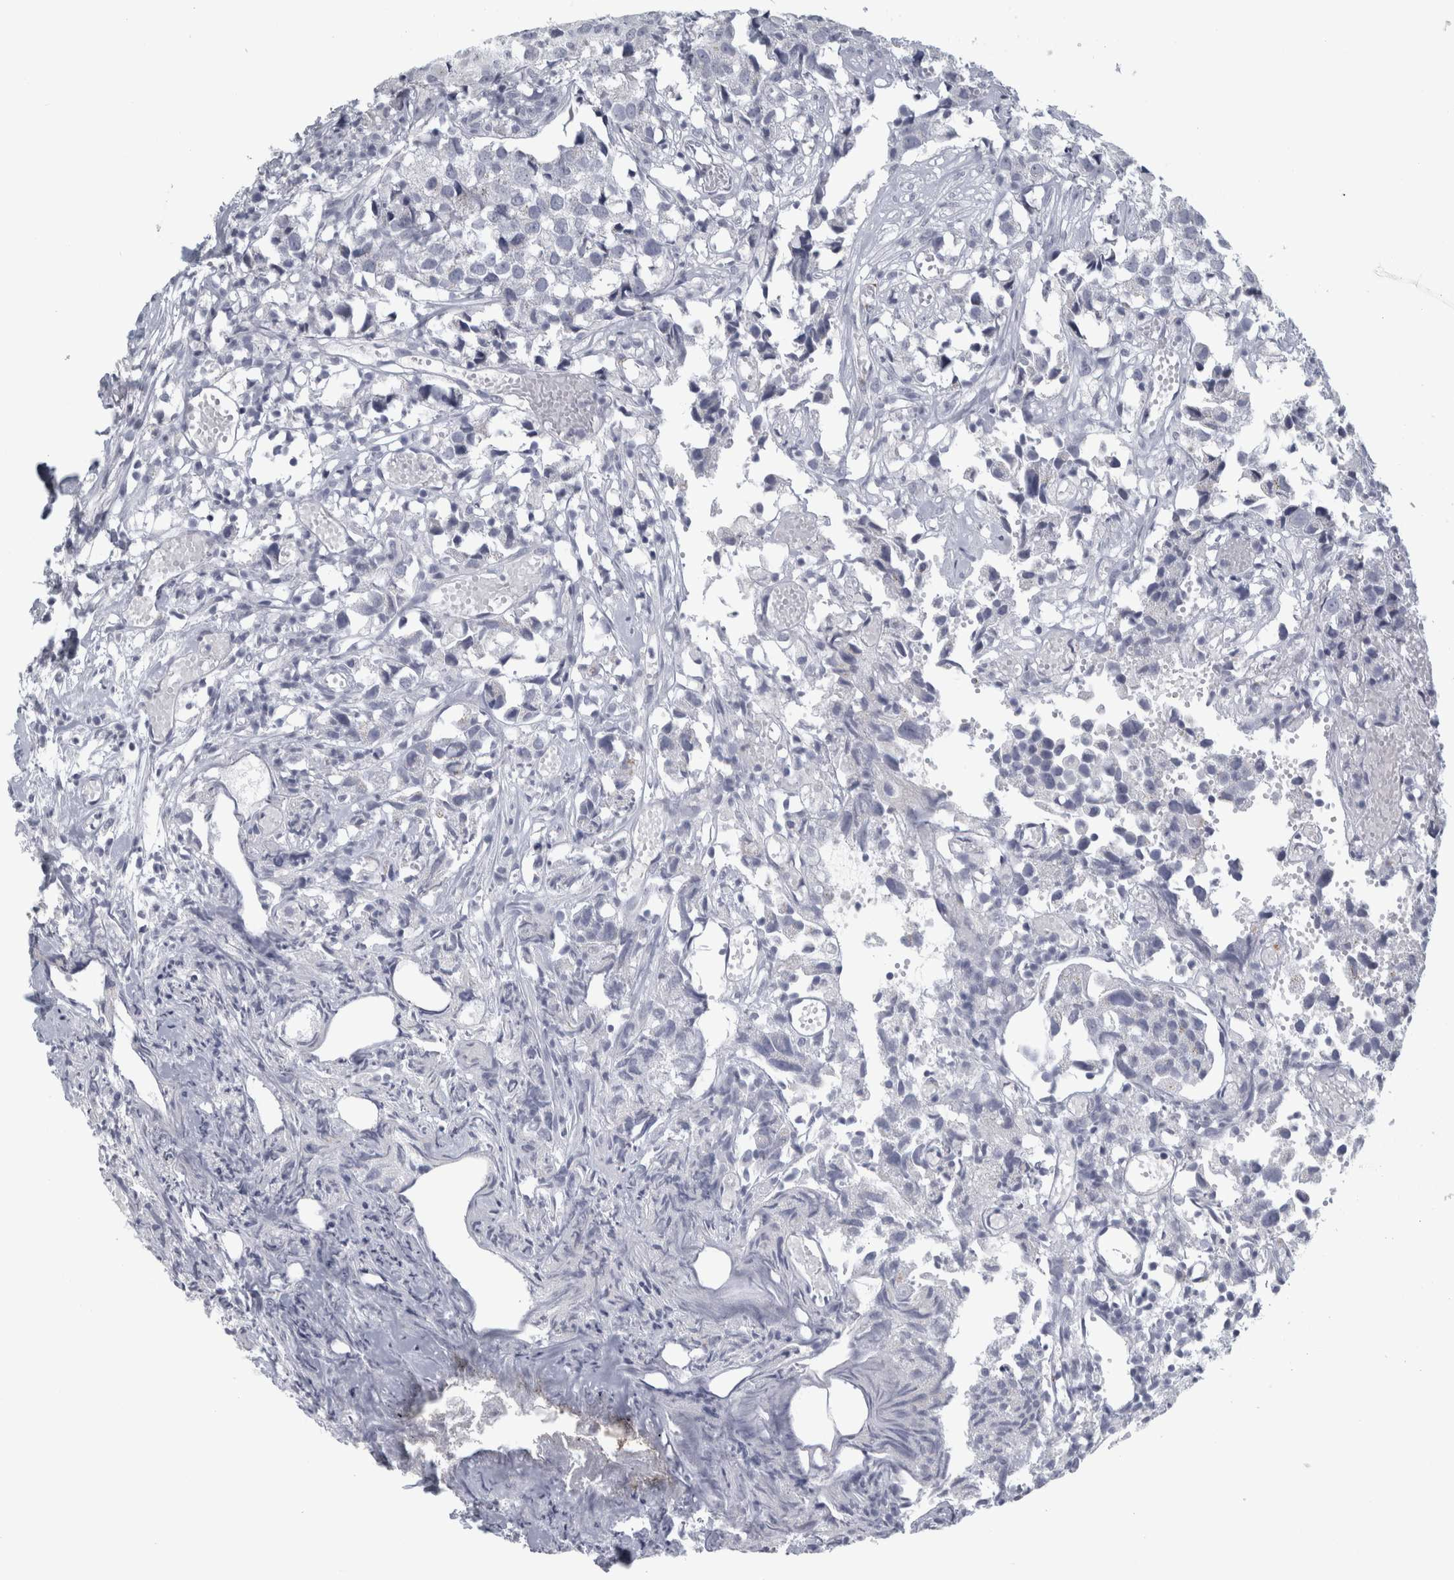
{"staining": {"intensity": "negative", "quantity": "none", "location": "none"}, "tissue": "urothelial cancer", "cell_type": "Tumor cells", "image_type": "cancer", "snomed": [{"axis": "morphology", "description": "Urothelial carcinoma, High grade"}, {"axis": "topography", "description": "Urinary bladder"}], "caption": "Tumor cells show no significant positivity in urothelial cancer.", "gene": "CPE", "patient": {"sex": "female", "age": 75}}